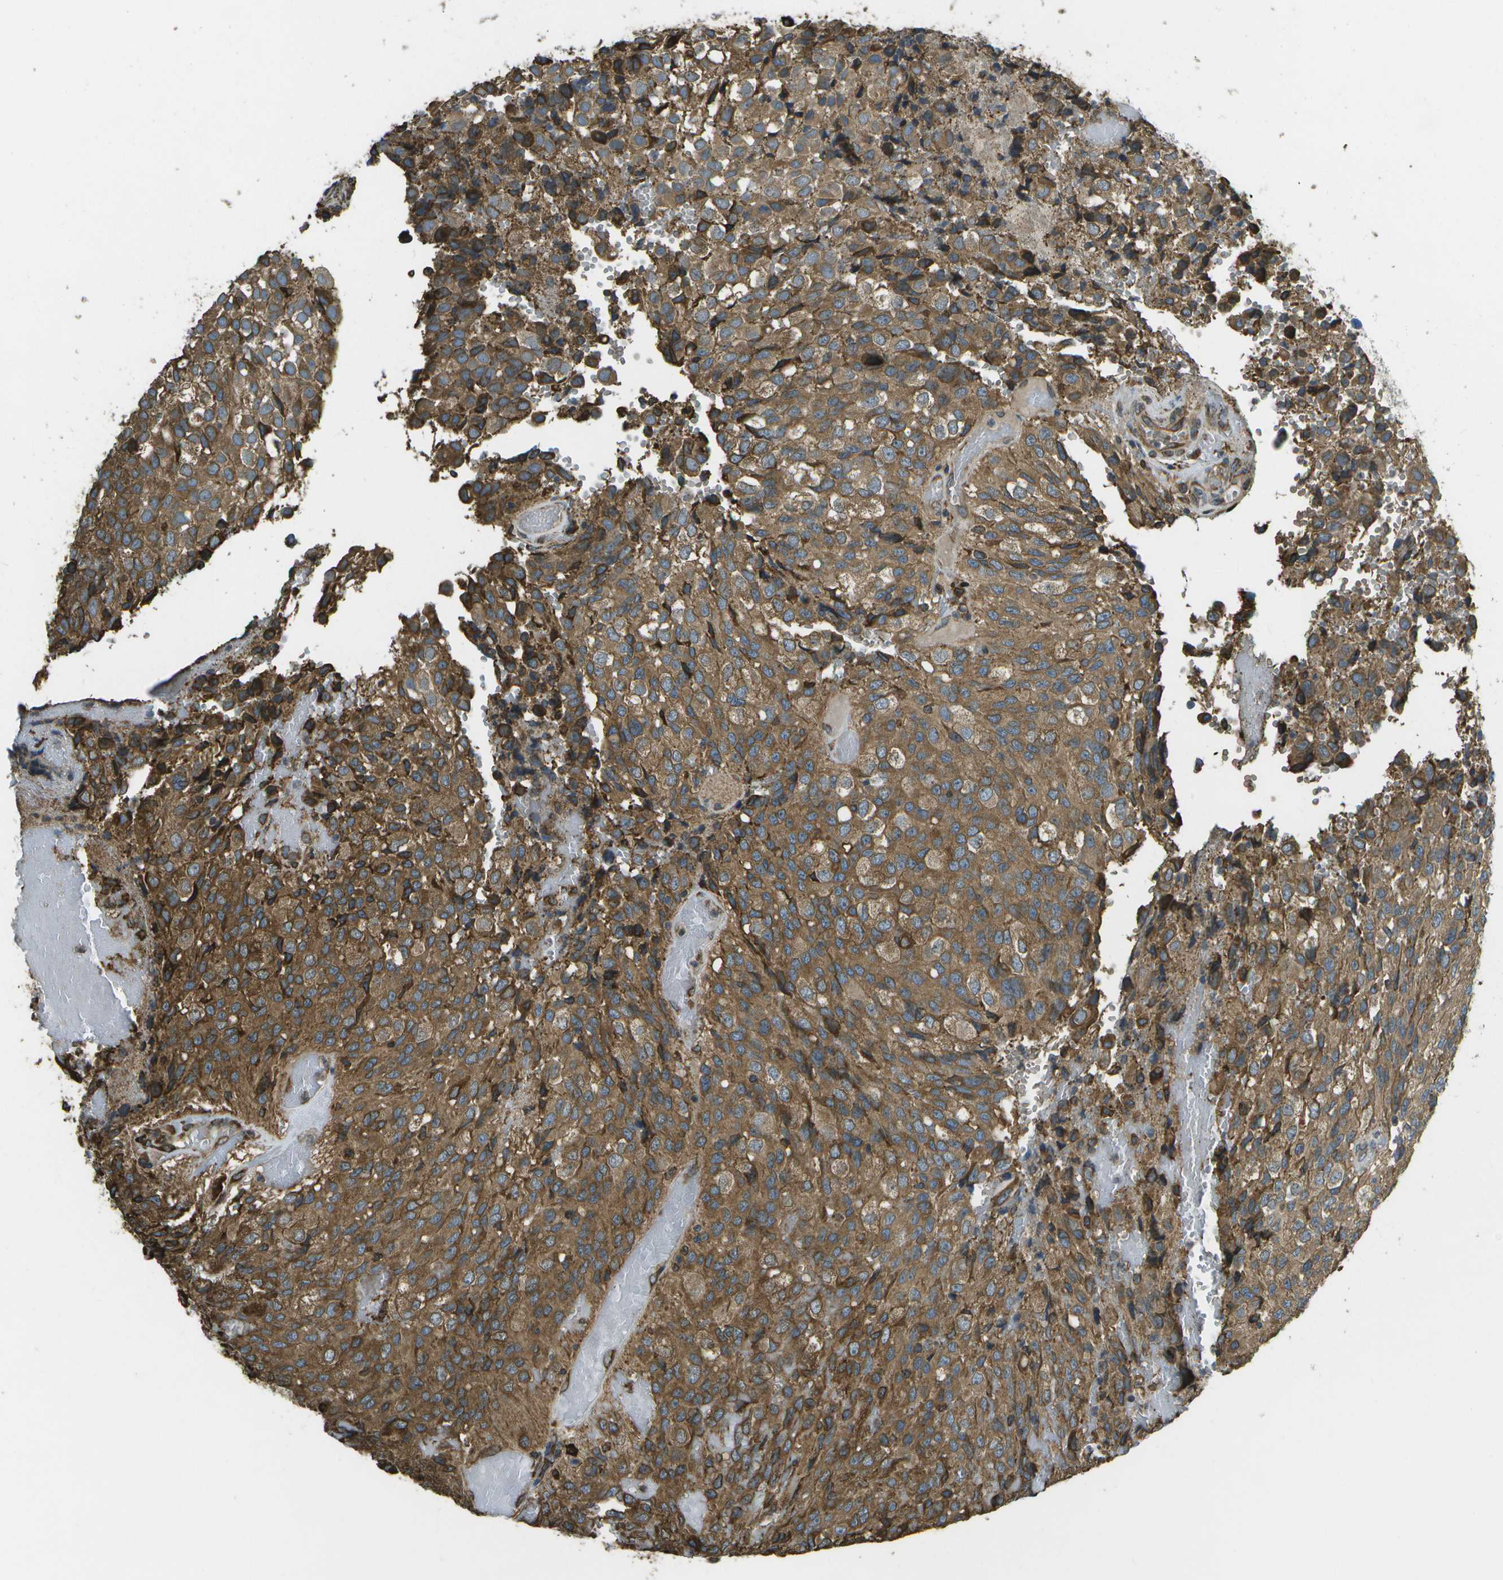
{"staining": {"intensity": "moderate", "quantity": ">75%", "location": "cytoplasmic/membranous"}, "tissue": "glioma", "cell_type": "Tumor cells", "image_type": "cancer", "snomed": [{"axis": "morphology", "description": "Glioma, malignant, High grade"}, {"axis": "topography", "description": "Brain"}], "caption": "About >75% of tumor cells in glioma display moderate cytoplasmic/membranous protein expression as visualized by brown immunohistochemical staining.", "gene": "PDIA4", "patient": {"sex": "male", "age": 32}}